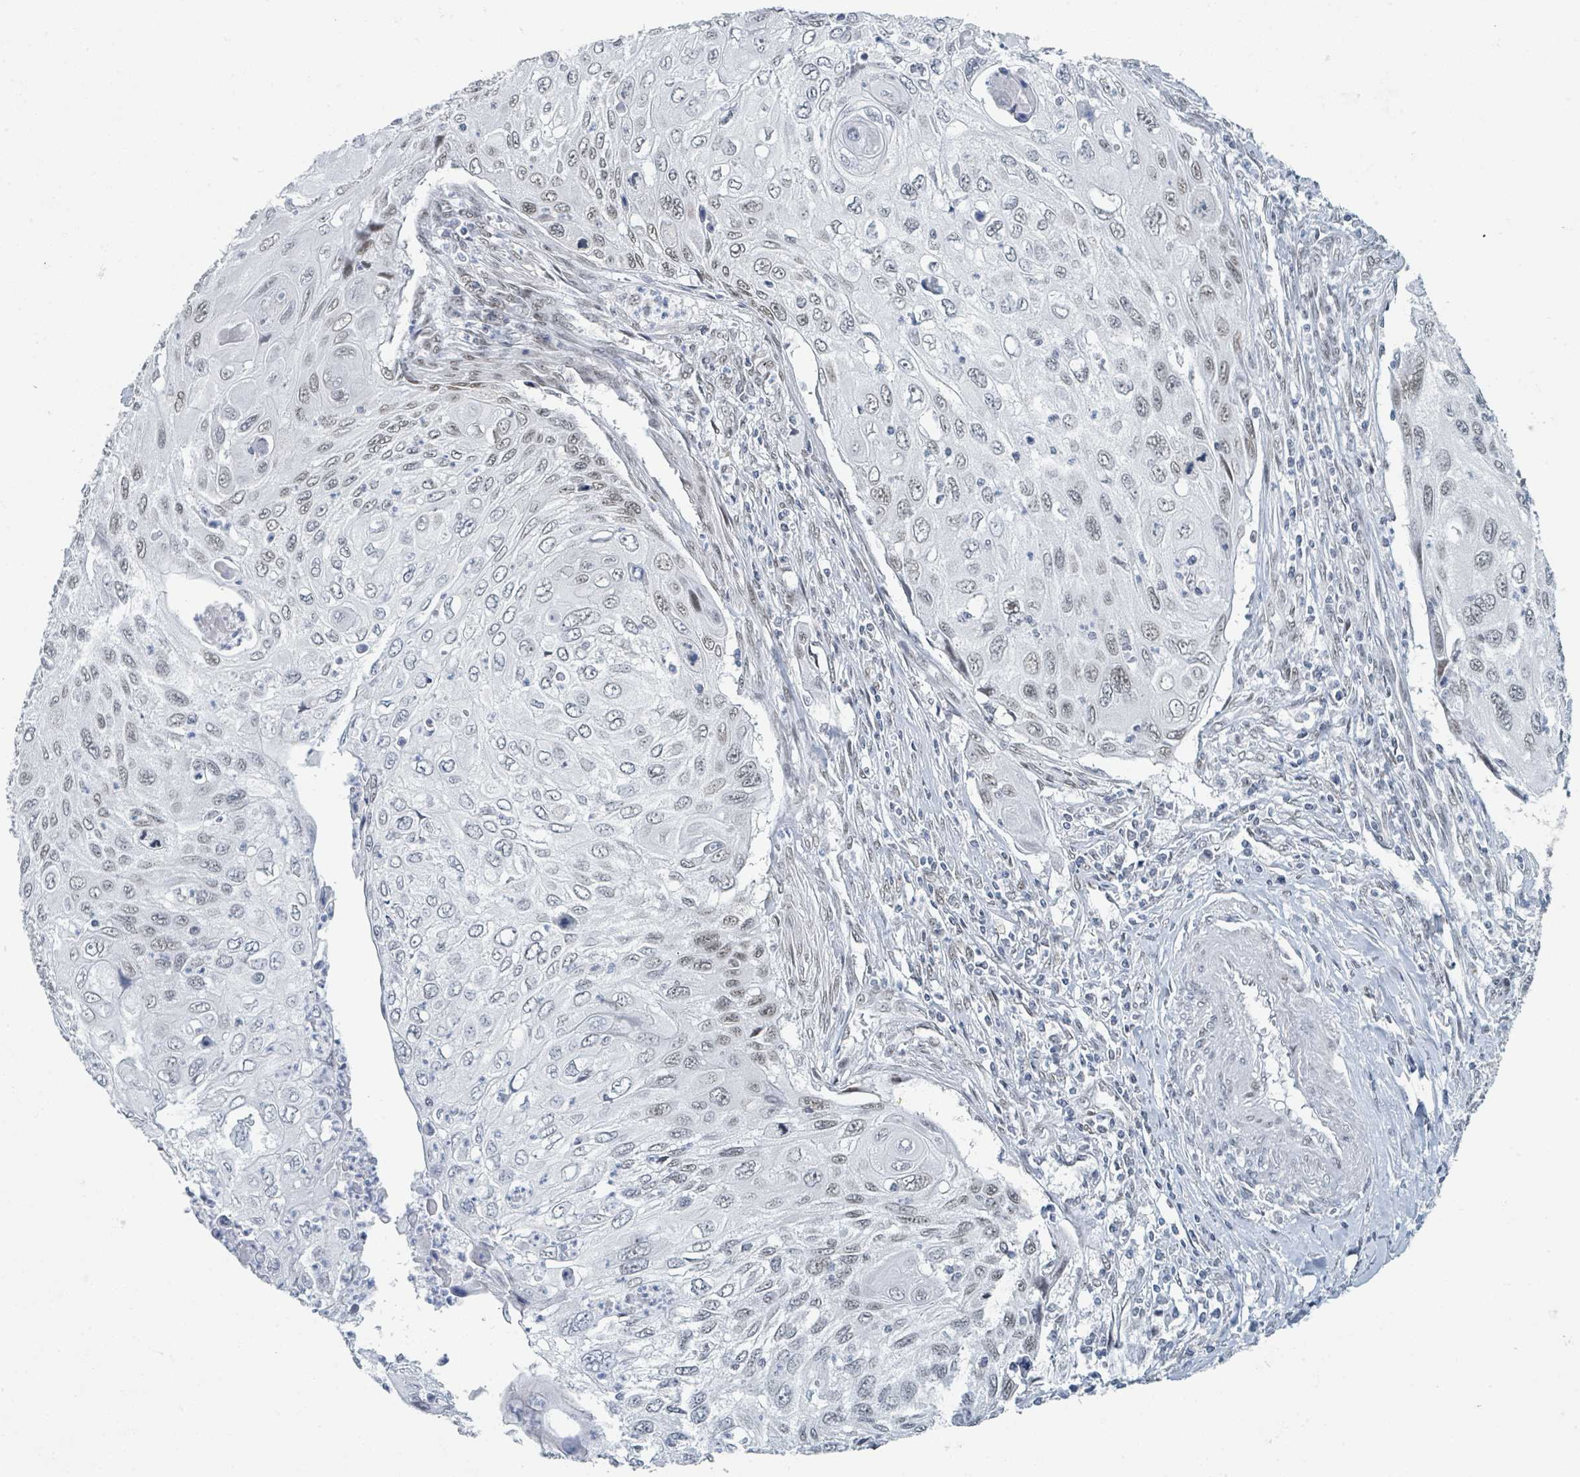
{"staining": {"intensity": "weak", "quantity": "<25%", "location": "nuclear"}, "tissue": "cervical cancer", "cell_type": "Tumor cells", "image_type": "cancer", "snomed": [{"axis": "morphology", "description": "Squamous cell carcinoma, NOS"}, {"axis": "topography", "description": "Cervix"}], "caption": "The image demonstrates no staining of tumor cells in cervical squamous cell carcinoma.", "gene": "EHMT2", "patient": {"sex": "female", "age": 70}}